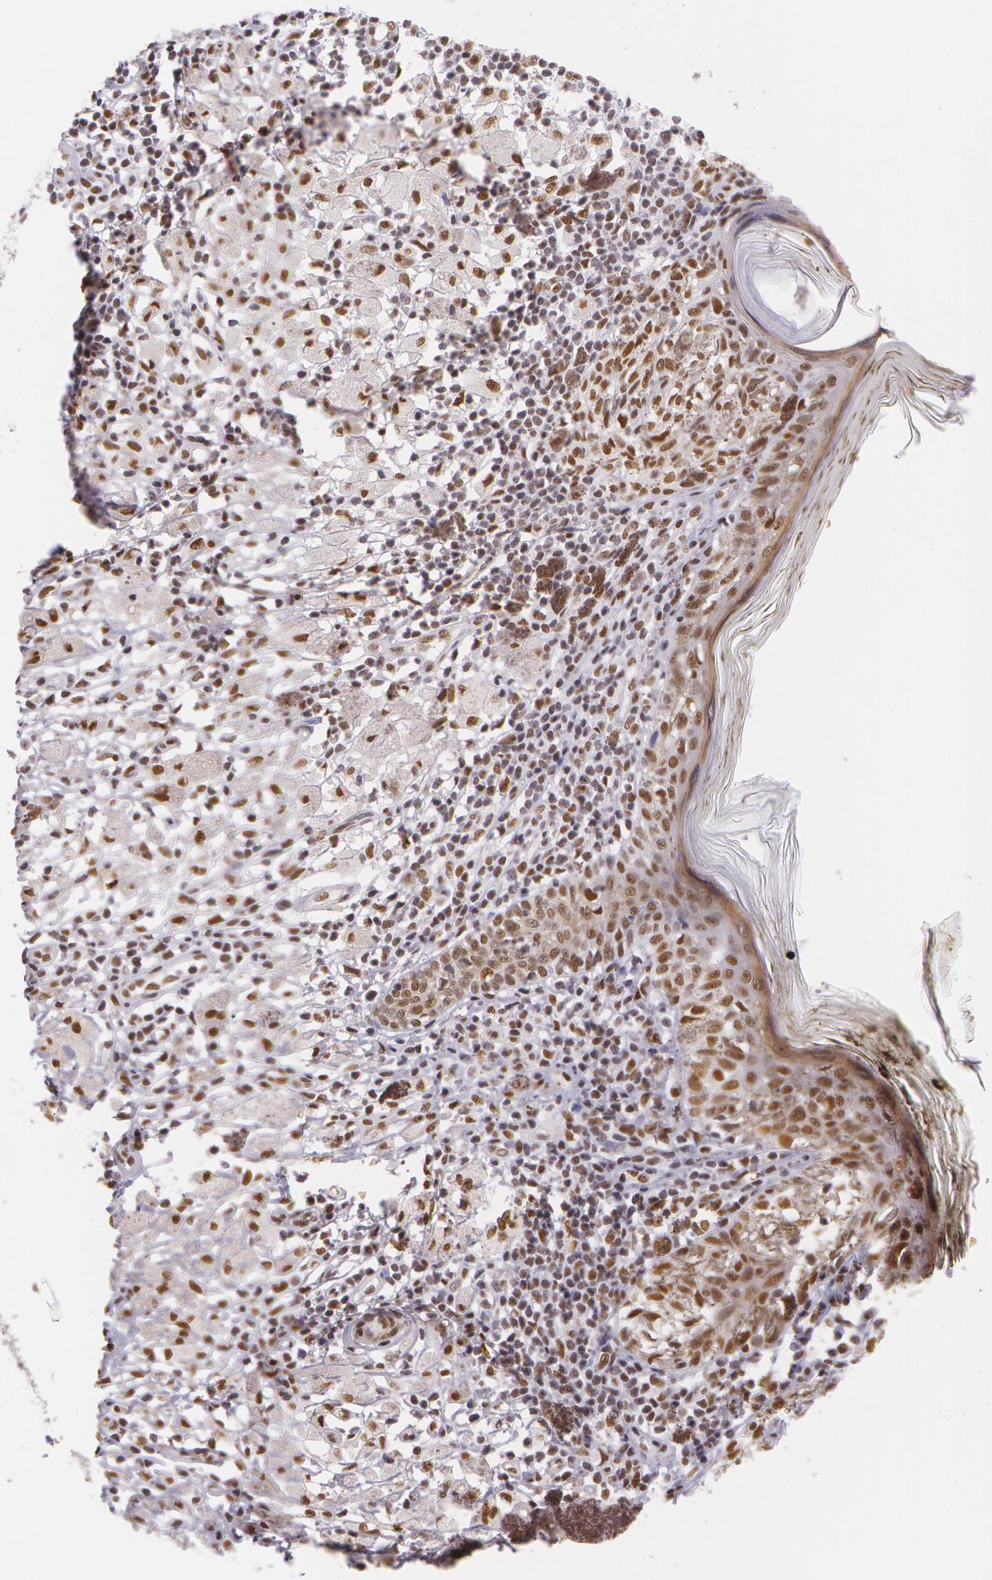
{"staining": {"intensity": "moderate", "quantity": ">75%", "location": "nuclear"}, "tissue": "melanoma", "cell_type": "Tumor cells", "image_type": "cancer", "snomed": [{"axis": "morphology", "description": "Malignant melanoma, NOS"}, {"axis": "topography", "description": "Skin"}], "caption": "Immunohistochemical staining of melanoma demonstrates medium levels of moderate nuclear positivity in approximately >75% of tumor cells.", "gene": "NBN", "patient": {"sex": "male", "age": 88}}